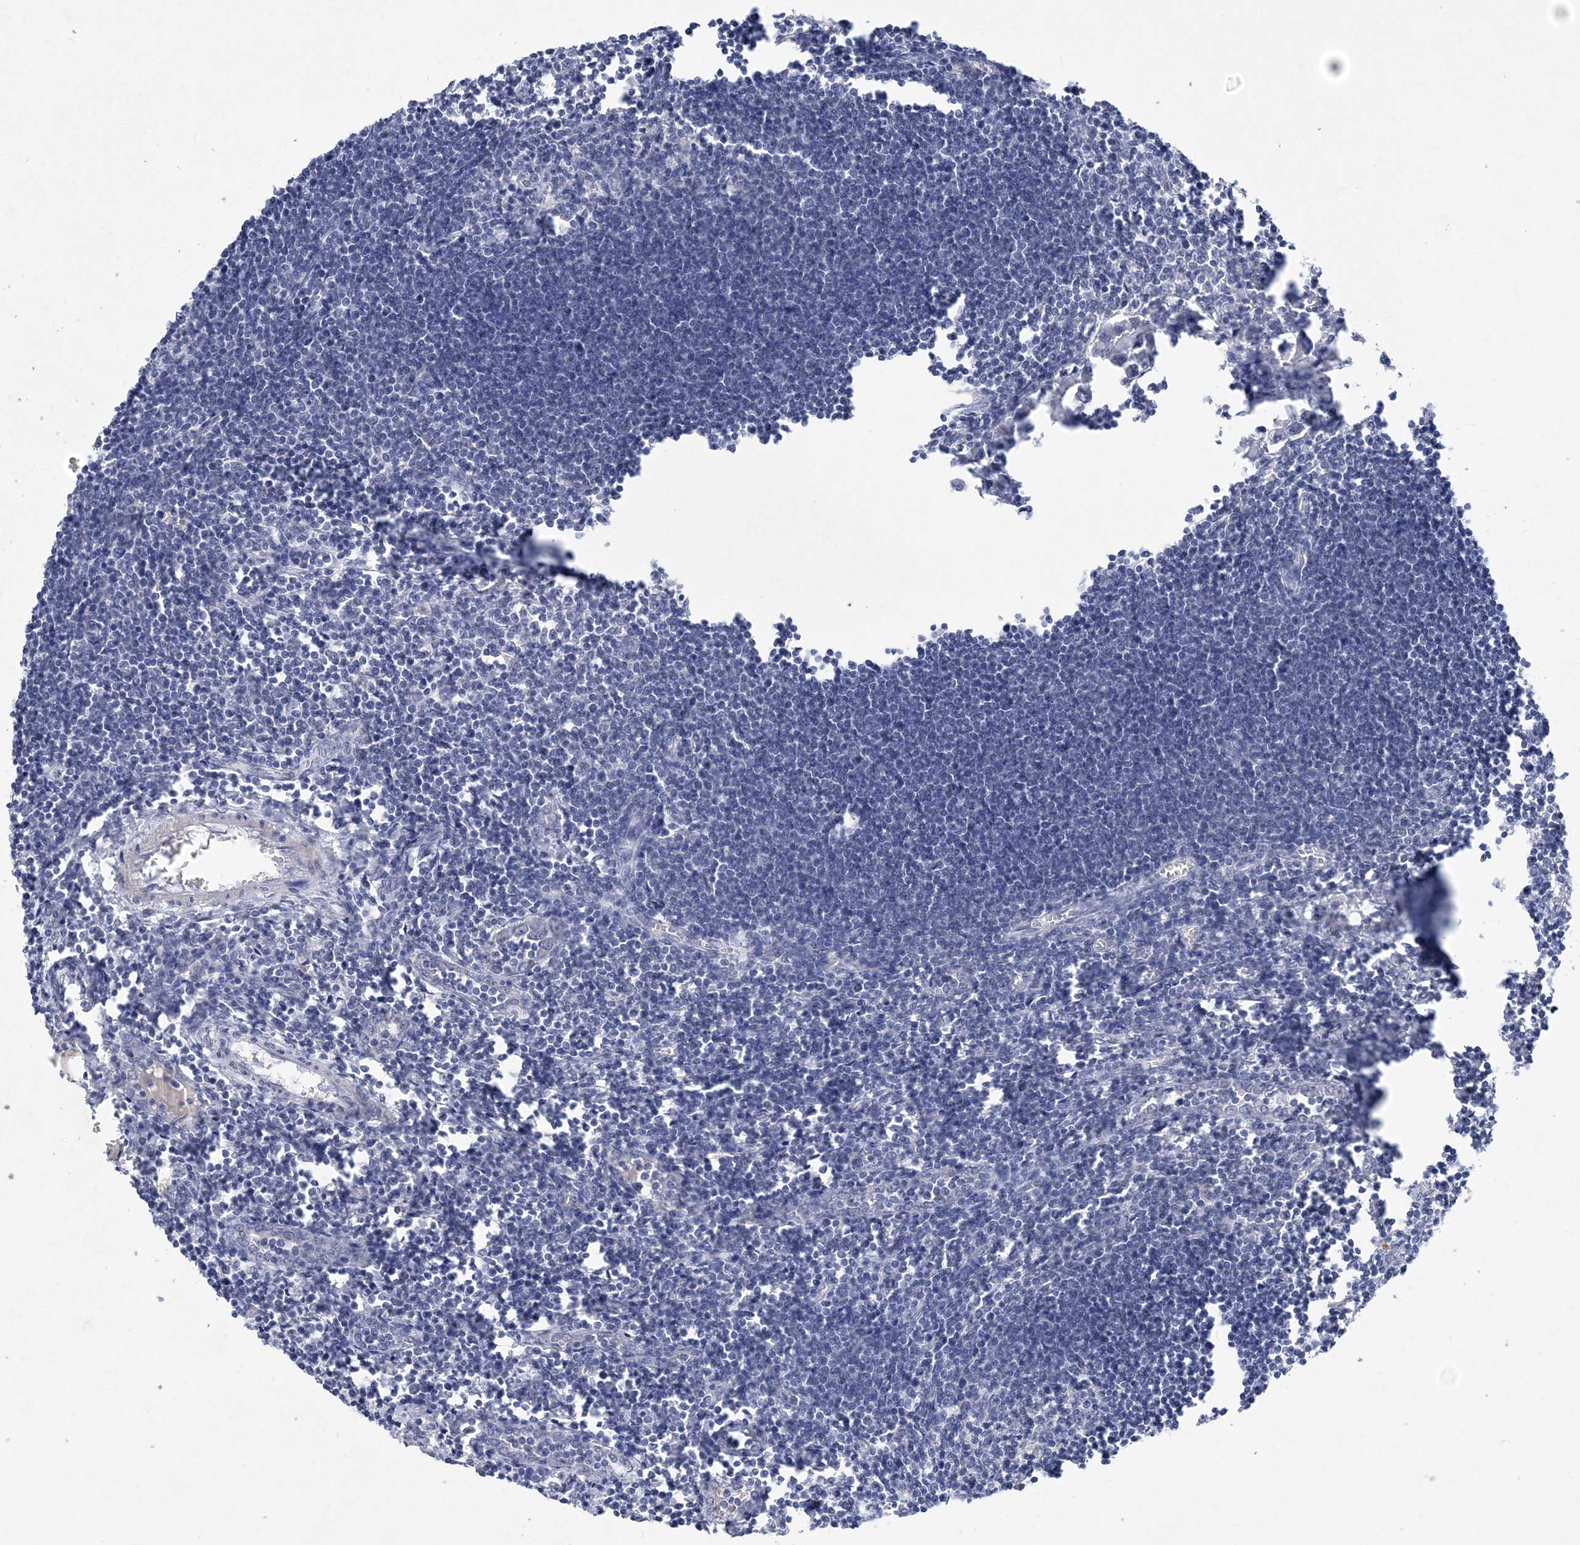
{"staining": {"intensity": "negative", "quantity": "none", "location": "none"}, "tissue": "lymph node", "cell_type": "Non-germinal center cells", "image_type": "normal", "snomed": [{"axis": "morphology", "description": "Normal tissue, NOS"}, {"axis": "morphology", "description": "Malignant melanoma, Metastatic site"}, {"axis": "topography", "description": "Lymph node"}], "caption": "Immunohistochemistry of unremarkable lymph node shows no positivity in non-germinal center cells.", "gene": "C11orf58", "patient": {"sex": "male", "age": 41}}